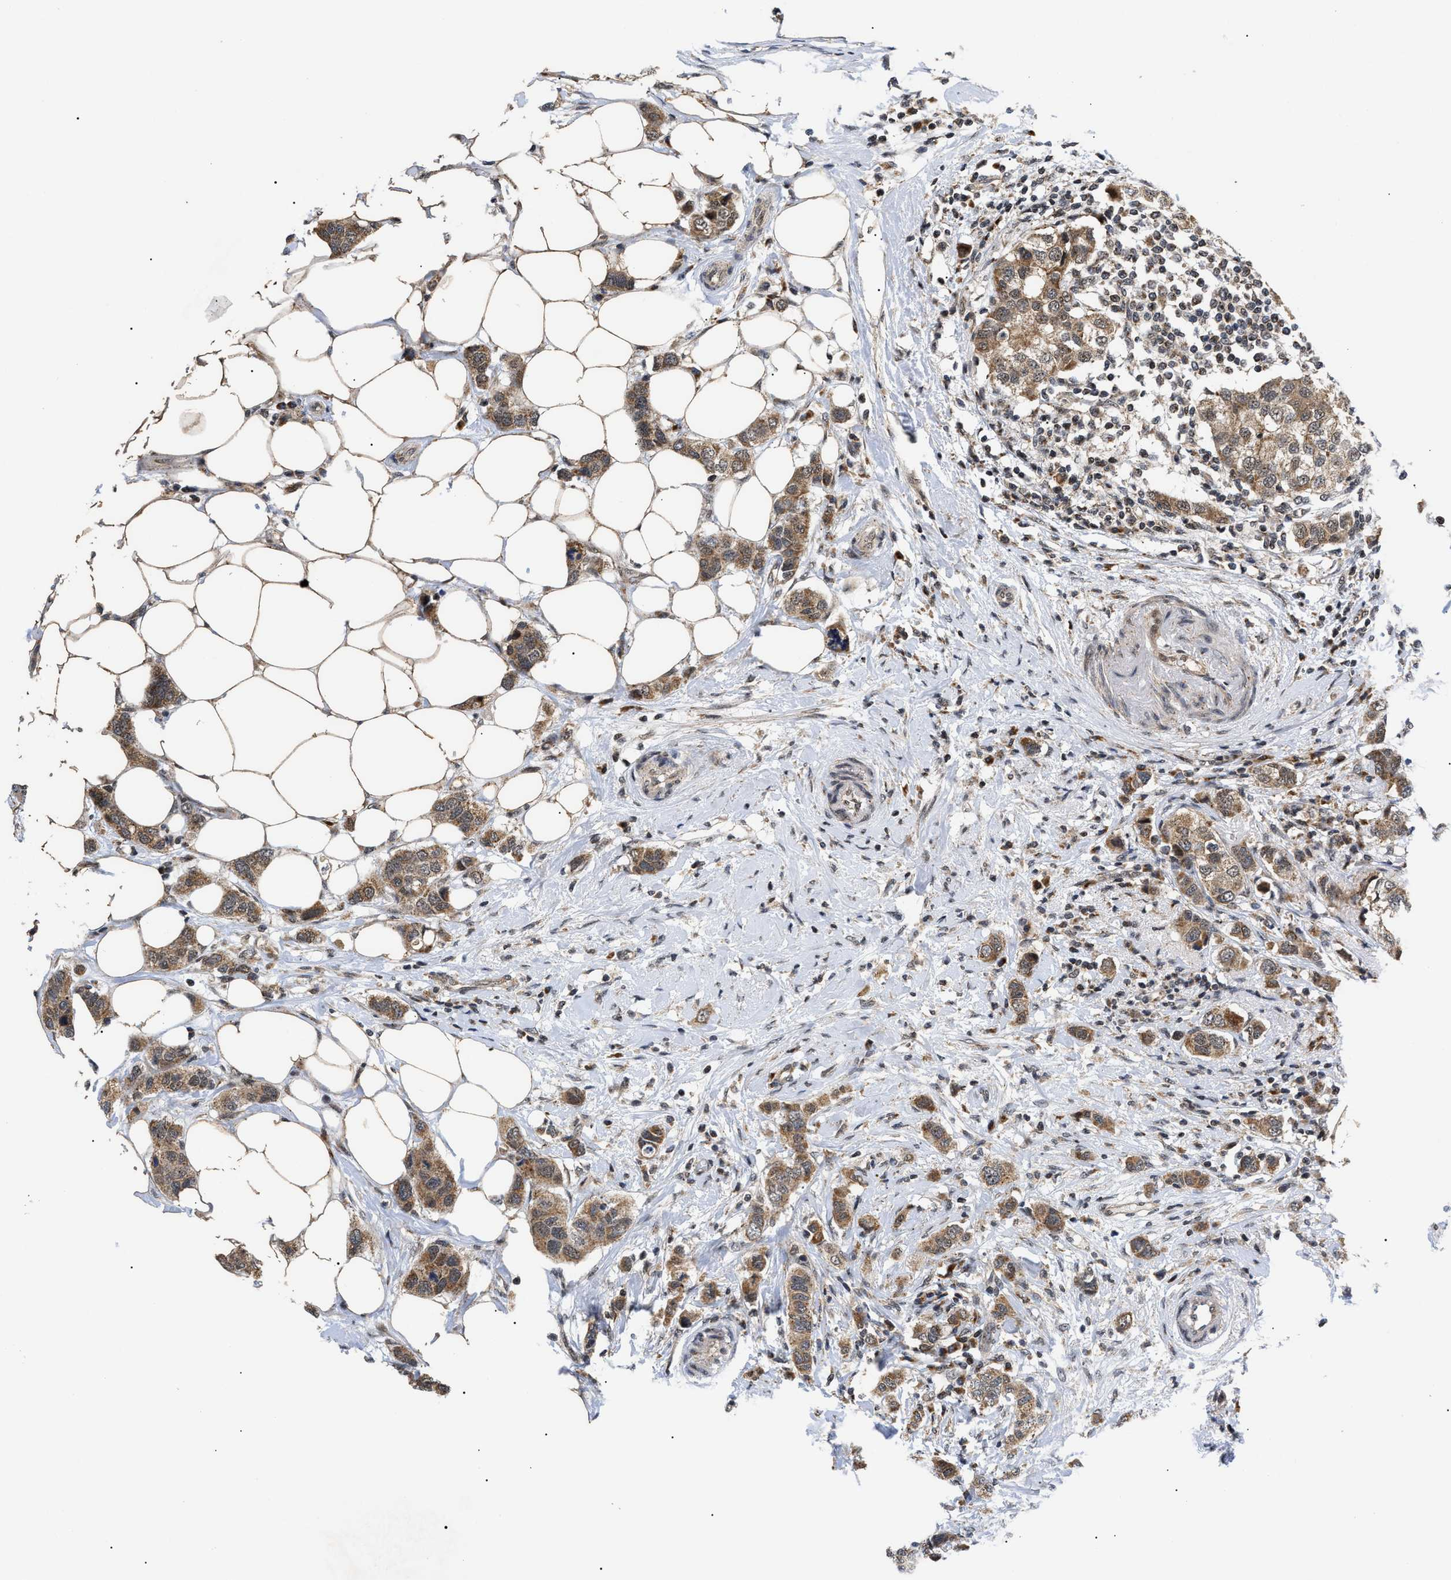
{"staining": {"intensity": "moderate", "quantity": ">75%", "location": "cytoplasmic/membranous"}, "tissue": "breast cancer", "cell_type": "Tumor cells", "image_type": "cancer", "snomed": [{"axis": "morphology", "description": "Duct carcinoma"}, {"axis": "topography", "description": "Breast"}], "caption": "IHC image of neoplastic tissue: breast cancer (intraductal carcinoma) stained using immunohistochemistry (IHC) exhibits medium levels of moderate protein expression localized specifically in the cytoplasmic/membranous of tumor cells, appearing as a cytoplasmic/membranous brown color.", "gene": "ZBTB11", "patient": {"sex": "female", "age": 50}}